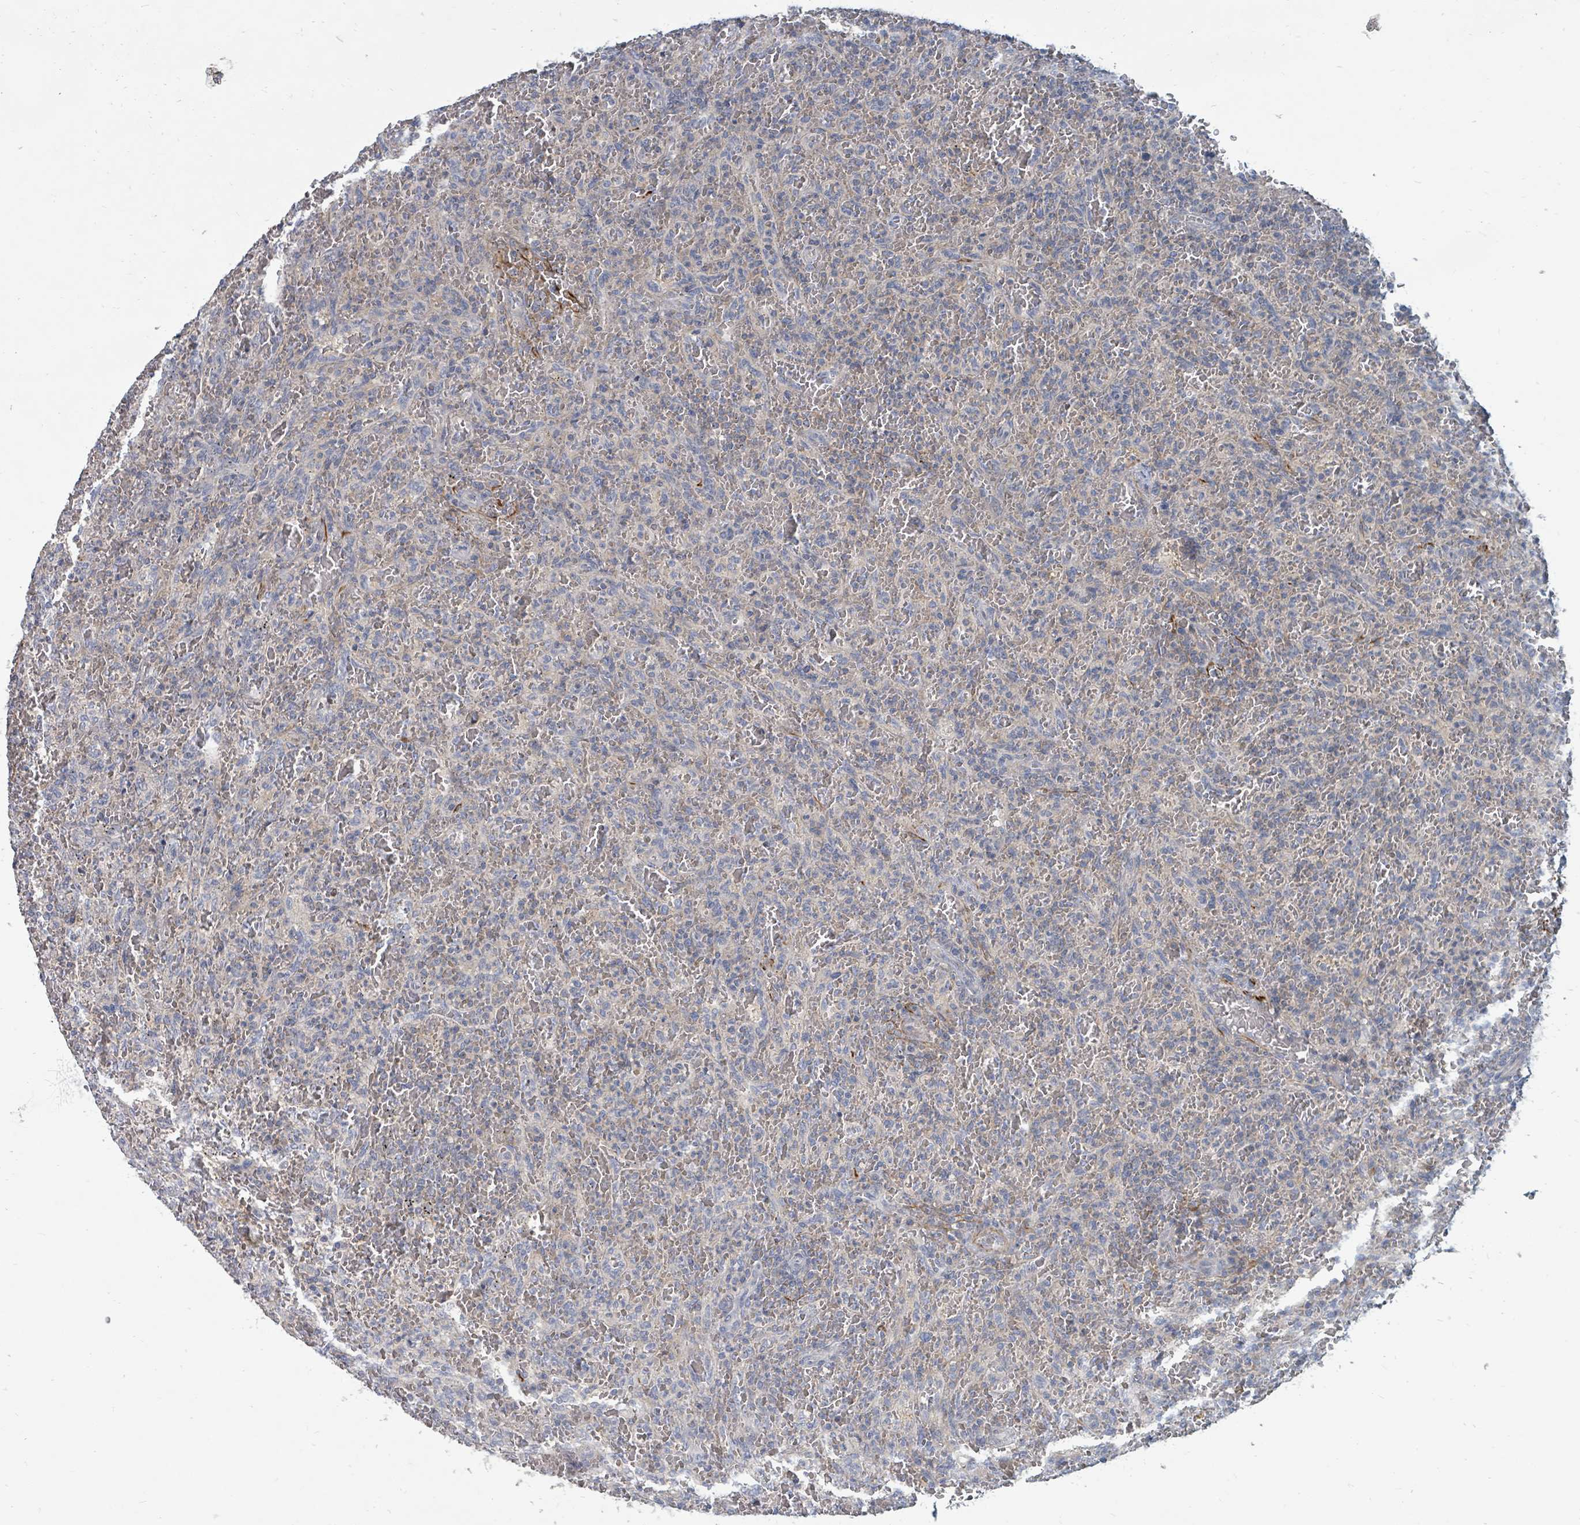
{"staining": {"intensity": "negative", "quantity": "none", "location": "none"}, "tissue": "lymphoma", "cell_type": "Tumor cells", "image_type": "cancer", "snomed": [{"axis": "morphology", "description": "Malignant lymphoma, non-Hodgkin's type, Low grade"}, {"axis": "topography", "description": "Spleen"}], "caption": "There is no significant staining in tumor cells of lymphoma.", "gene": "ARGFX", "patient": {"sex": "female", "age": 64}}